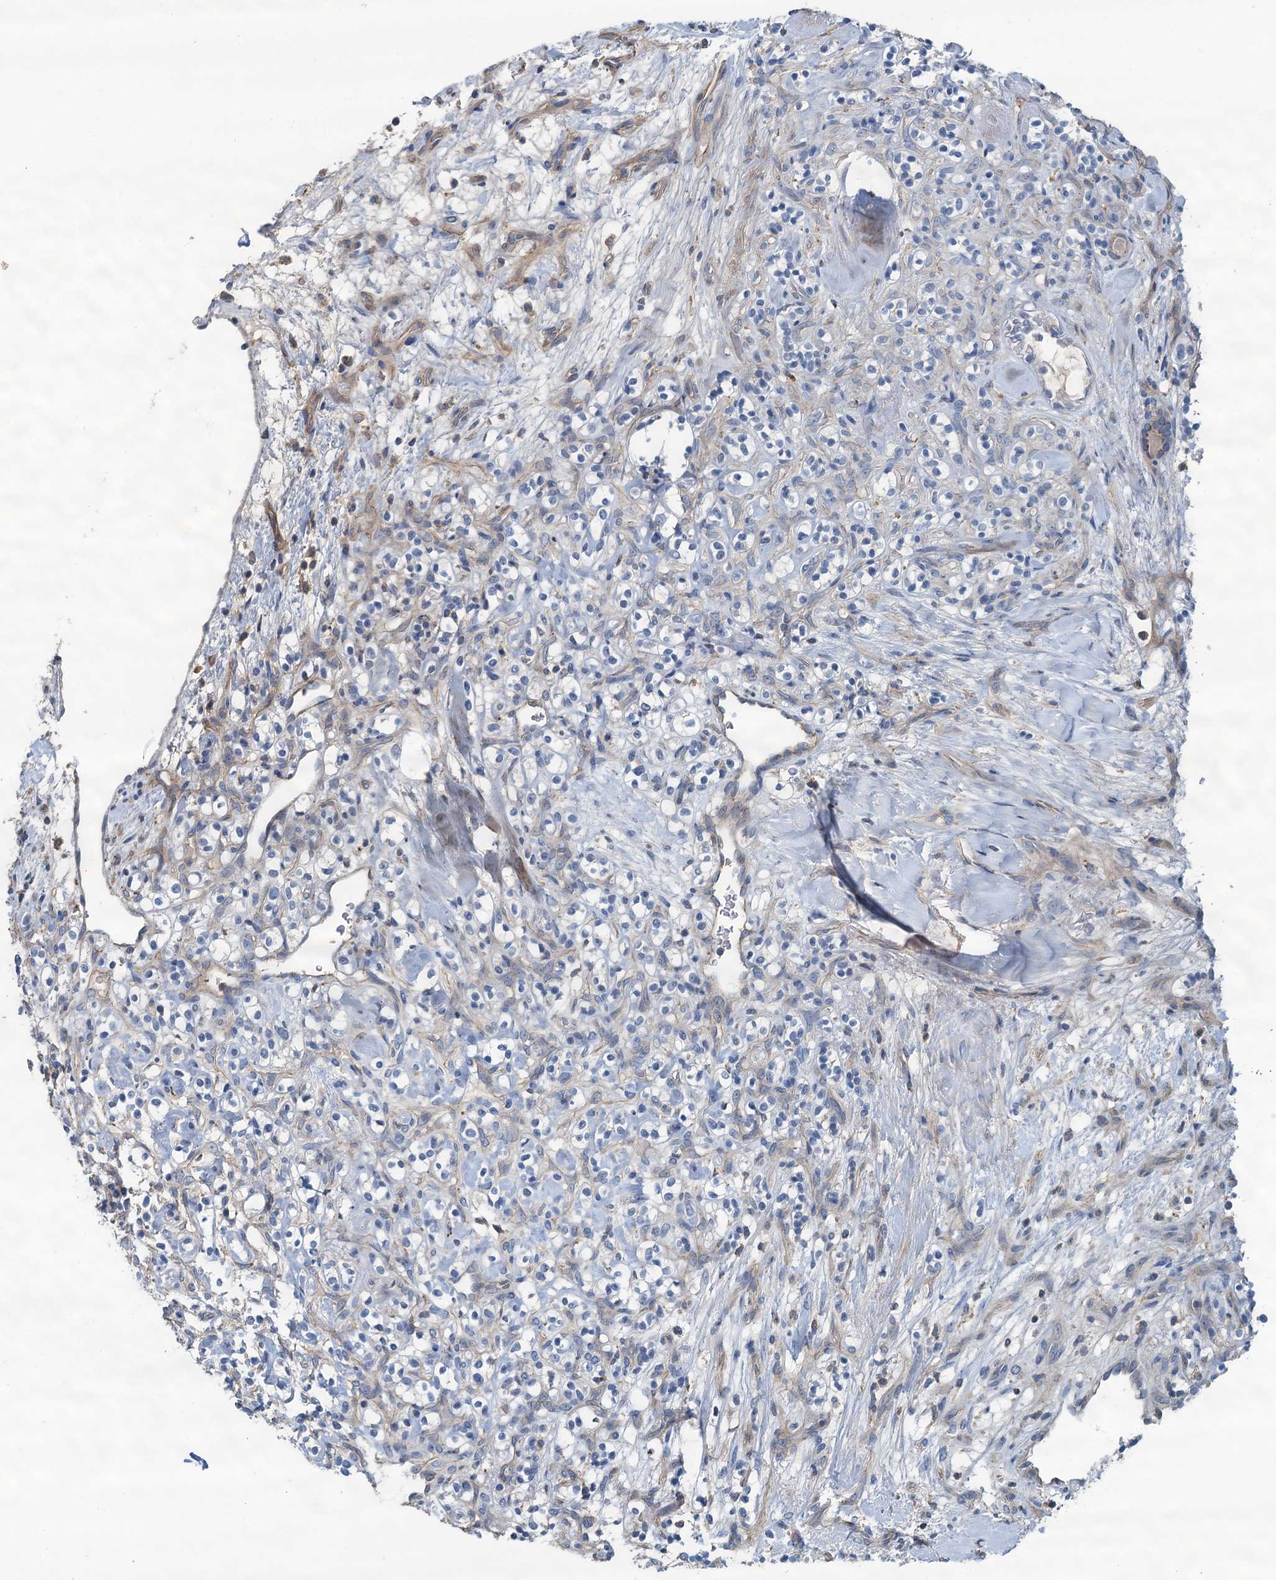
{"staining": {"intensity": "negative", "quantity": "none", "location": "none"}, "tissue": "renal cancer", "cell_type": "Tumor cells", "image_type": "cancer", "snomed": [{"axis": "morphology", "description": "Adenocarcinoma, NOS"}, {"axis": "topography", "description": "Kidney"}], "caption": "A micrograph of human renal adenocarcinoma is negative for staining in tumor cells. Brightfield microscopy of IHC stained with DAB (brown) and hematoxylin (blue), captured at high magnification.", "gene": "THAP10", "patient": {"sex": "male", "age": 77}}